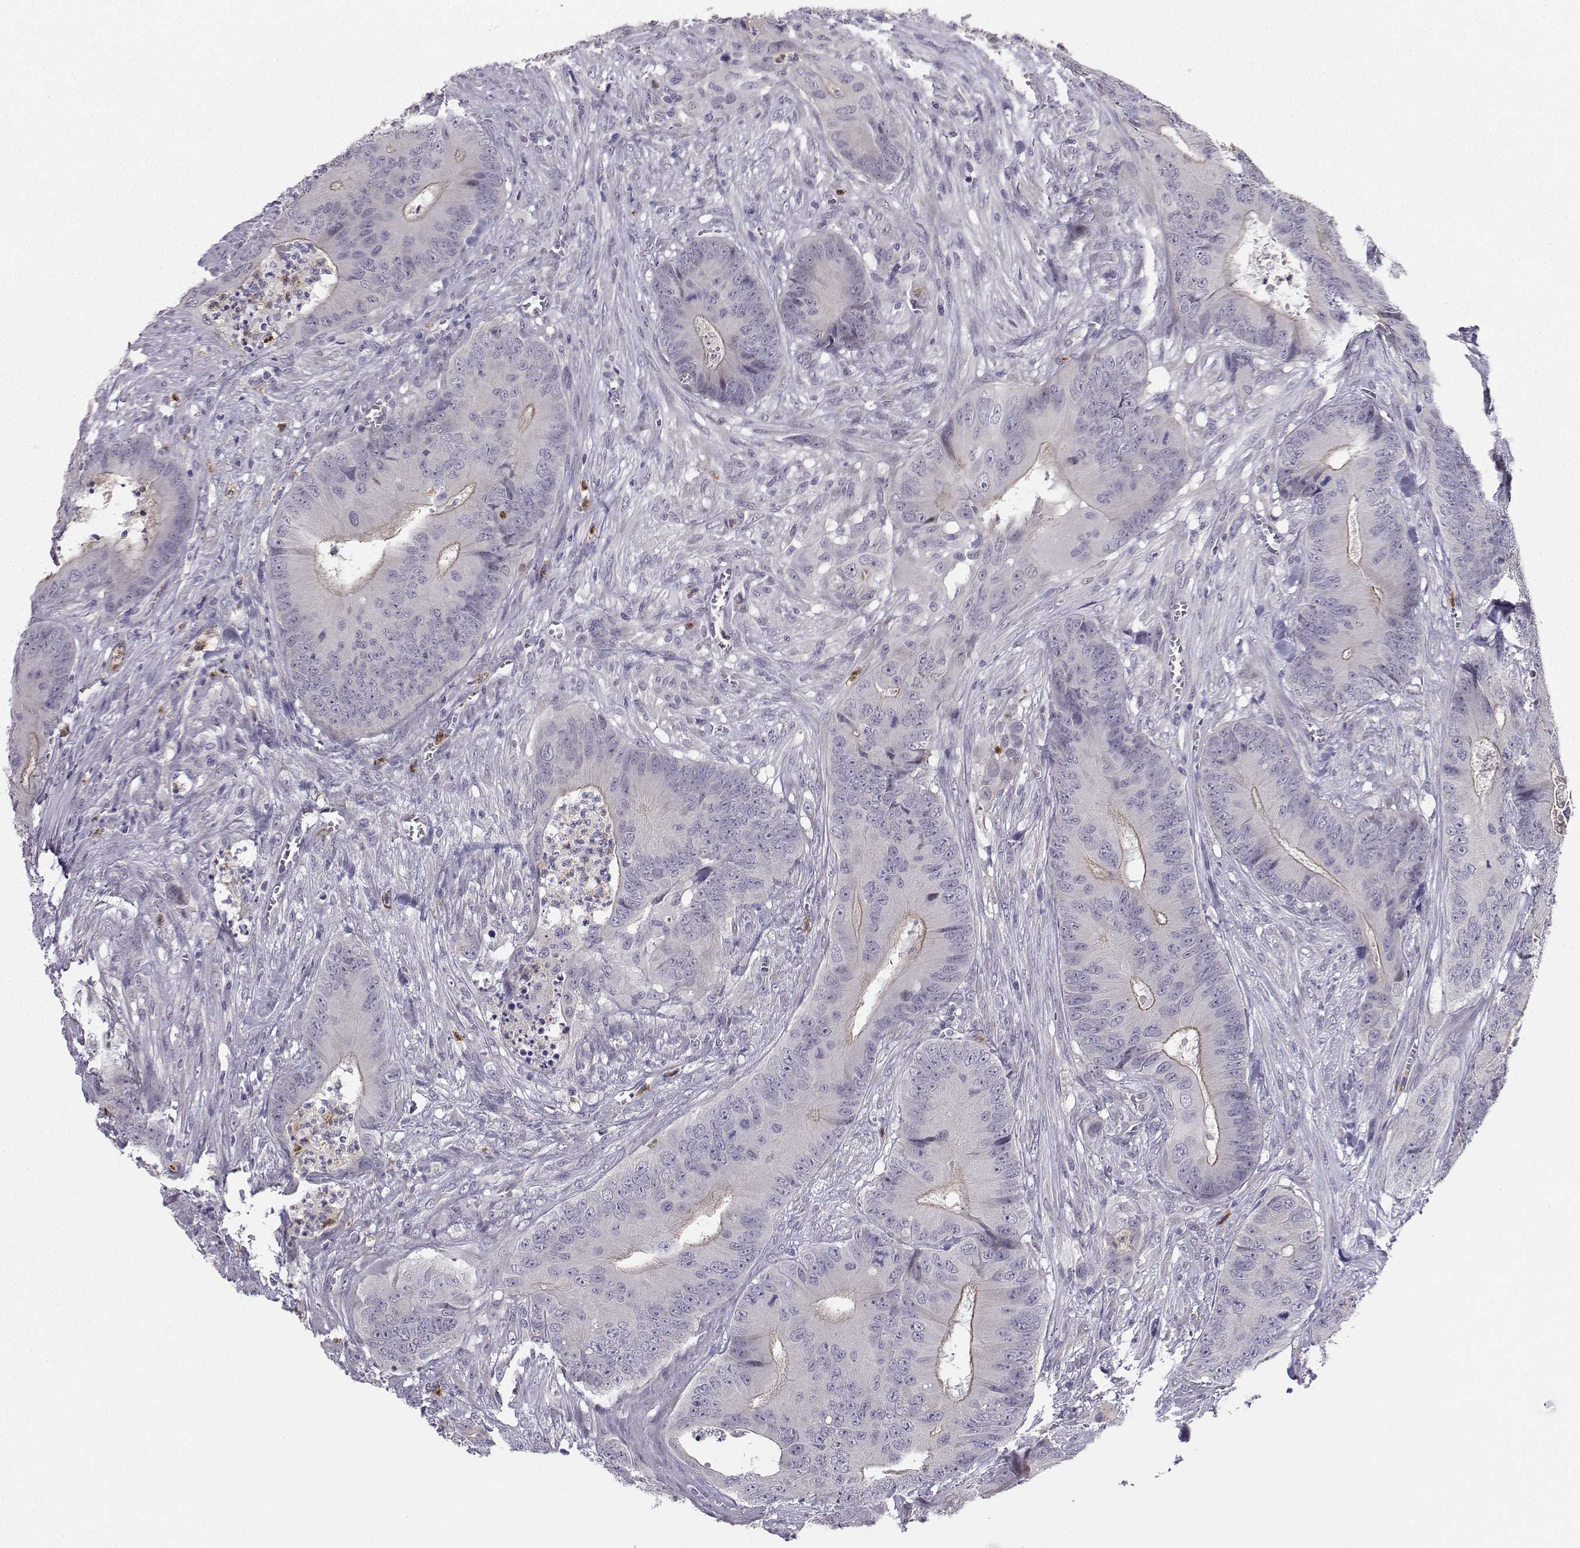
{"staining": {"intensity": "negative", "quantity": "none", "location": "none"}, "tissue": "colorectal cancer", "cell_type": "Tumor cells", "image_type": "cancer", "snomed": [{"axis": "morphology", "description": "Adenocarcinoma, NOS"}, {"axis": "topography", "description": "Colon"}], "caption": "This is a histopathology image of IHC staining of adenocarcinoma (colorectal), which shows no staining in tumor cells.", "gene": "CALY", "patient": {"sex": "male", "age": 84}}